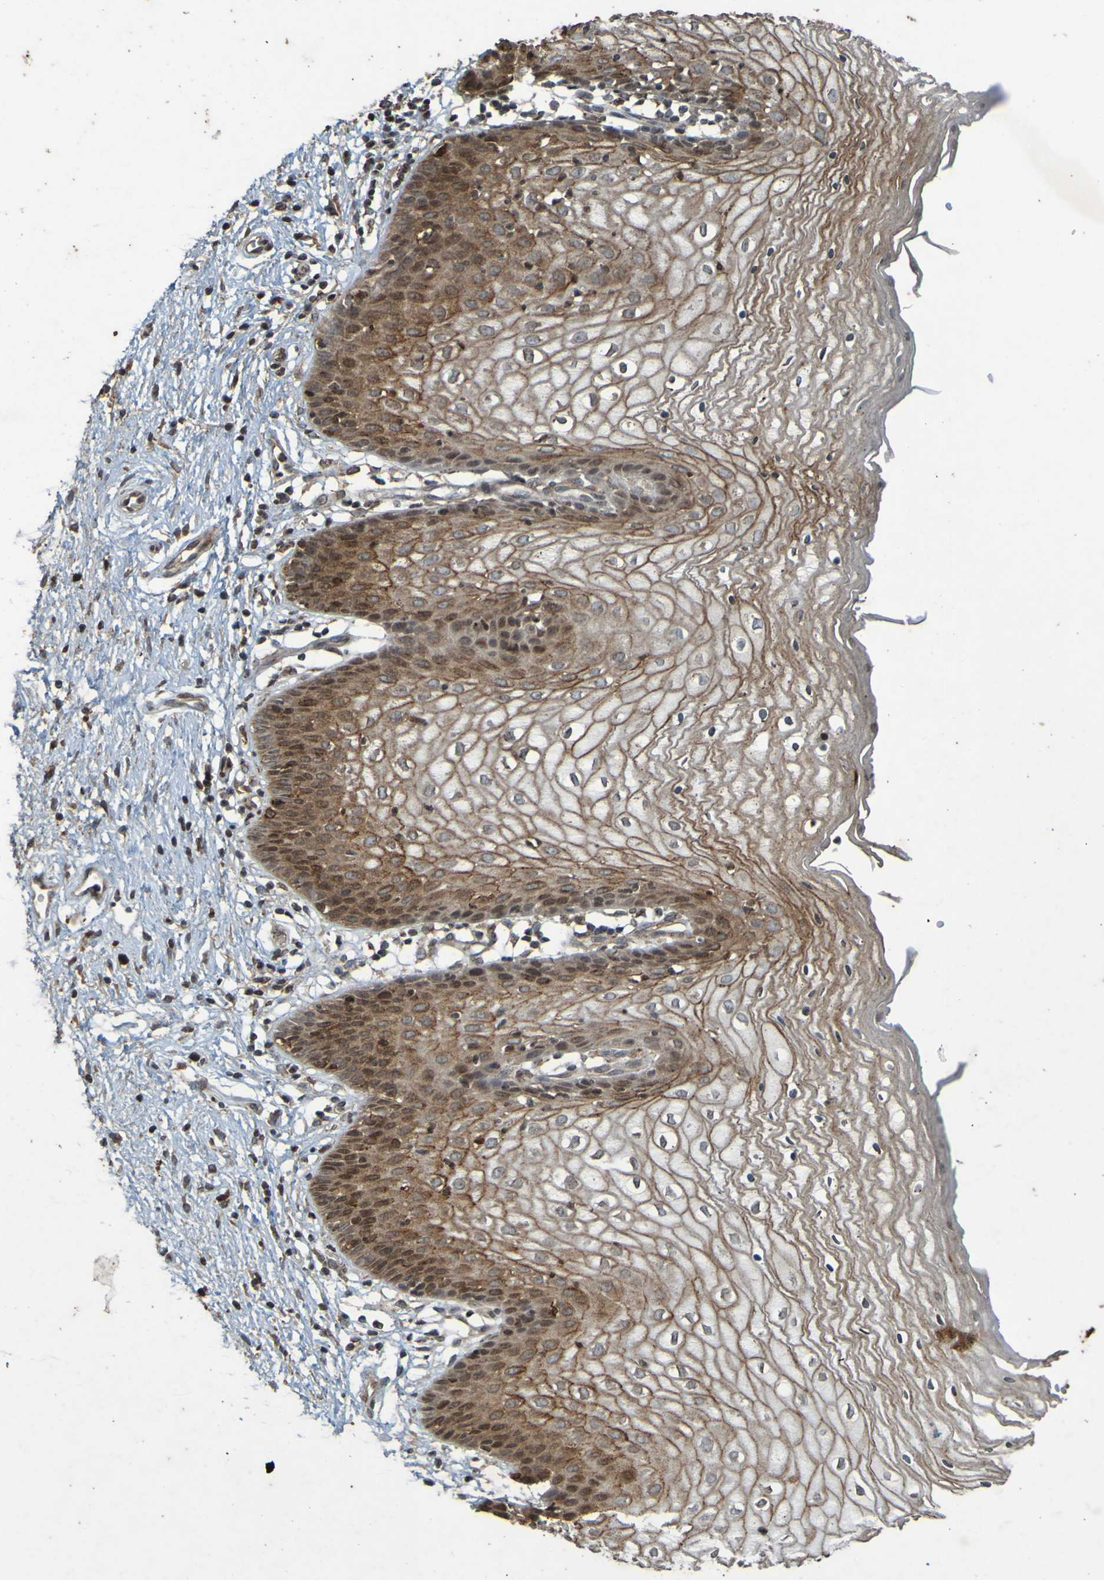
{"staining": {"intensity": "moderate", "quantity": ">75%", "location": "cytoplasmic/membranous,nuclear"}, "tissue": "vagina", "cell_type": "Squamous epithelial cells", "image_type": "normal", "snomed": [{"axis": "morphology", "description": "Normal tissue, NOS"}, {"axis": "topography", "description": "Vagina"}], "caption": "Immunohistochemical staining of benign vagina demonstrates >75% levels of moderate cytoplasmic/membranous,nuclear protein staining in approximately >75% of squamous epithelial cells. (Brightfield microscopy of DAB IHC at high magnification).", "gene": "GUCY1A1", "patient": {"sex": "female", "age": 34}}